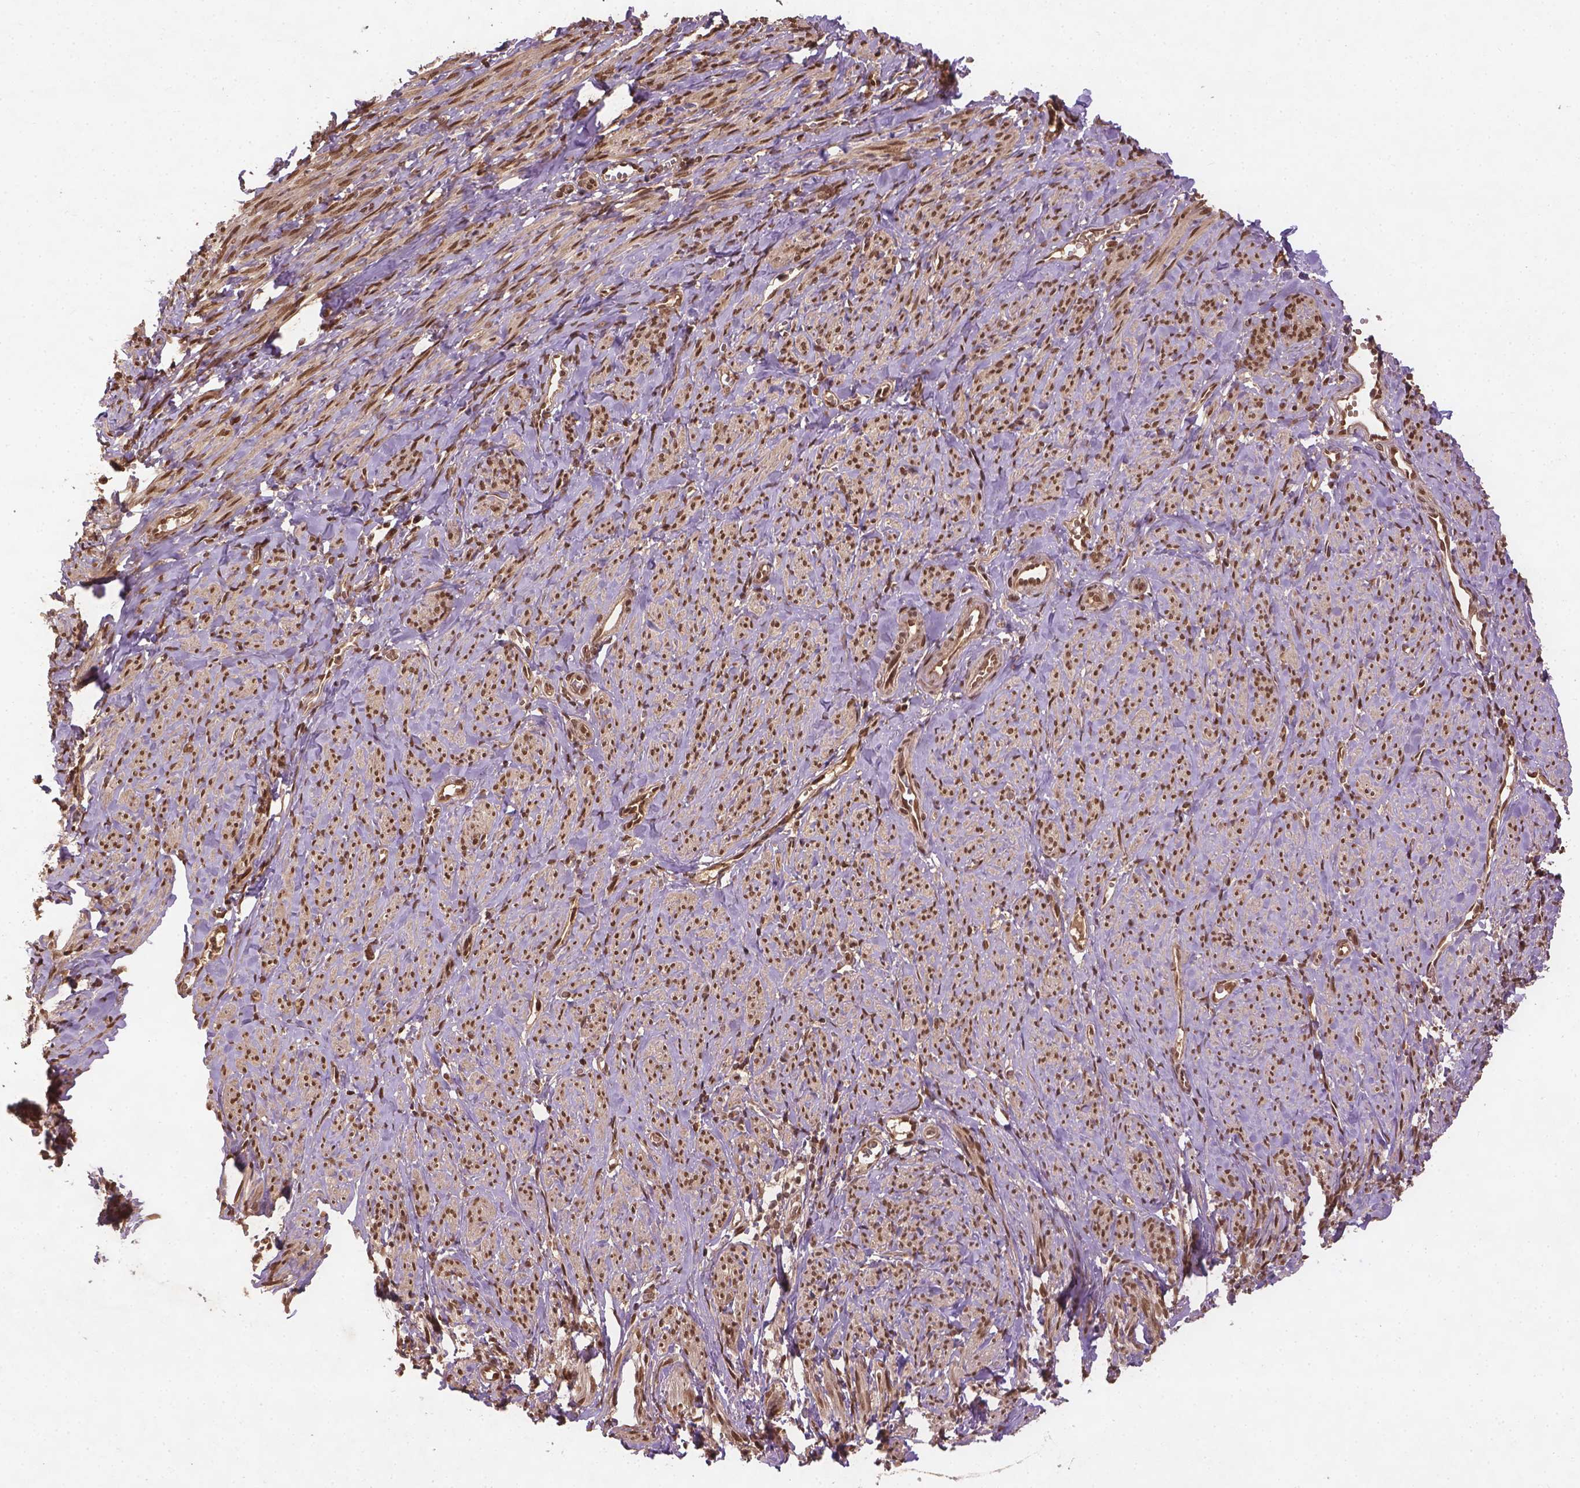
{"staining": {"intensity": "strong", "quantity": ">75%", "location": "nuclear"}, "tissue": "smooth muscle", "cell_type": "Smooth muscle cells", "image_type": "normal", "snomed": [{"axis": "morphology", "description": "Normal tissue, NOS"}, {"axis": "topography", "description": "Smooth muscle"}], "caption": "Smooth muscle stained with DAB IHC displays high levels of strong nuclear positivity in approximately >75% of smooth muscle cells.", "gene": "BANF1", "patient": {"sex": "female", "age": 65}}